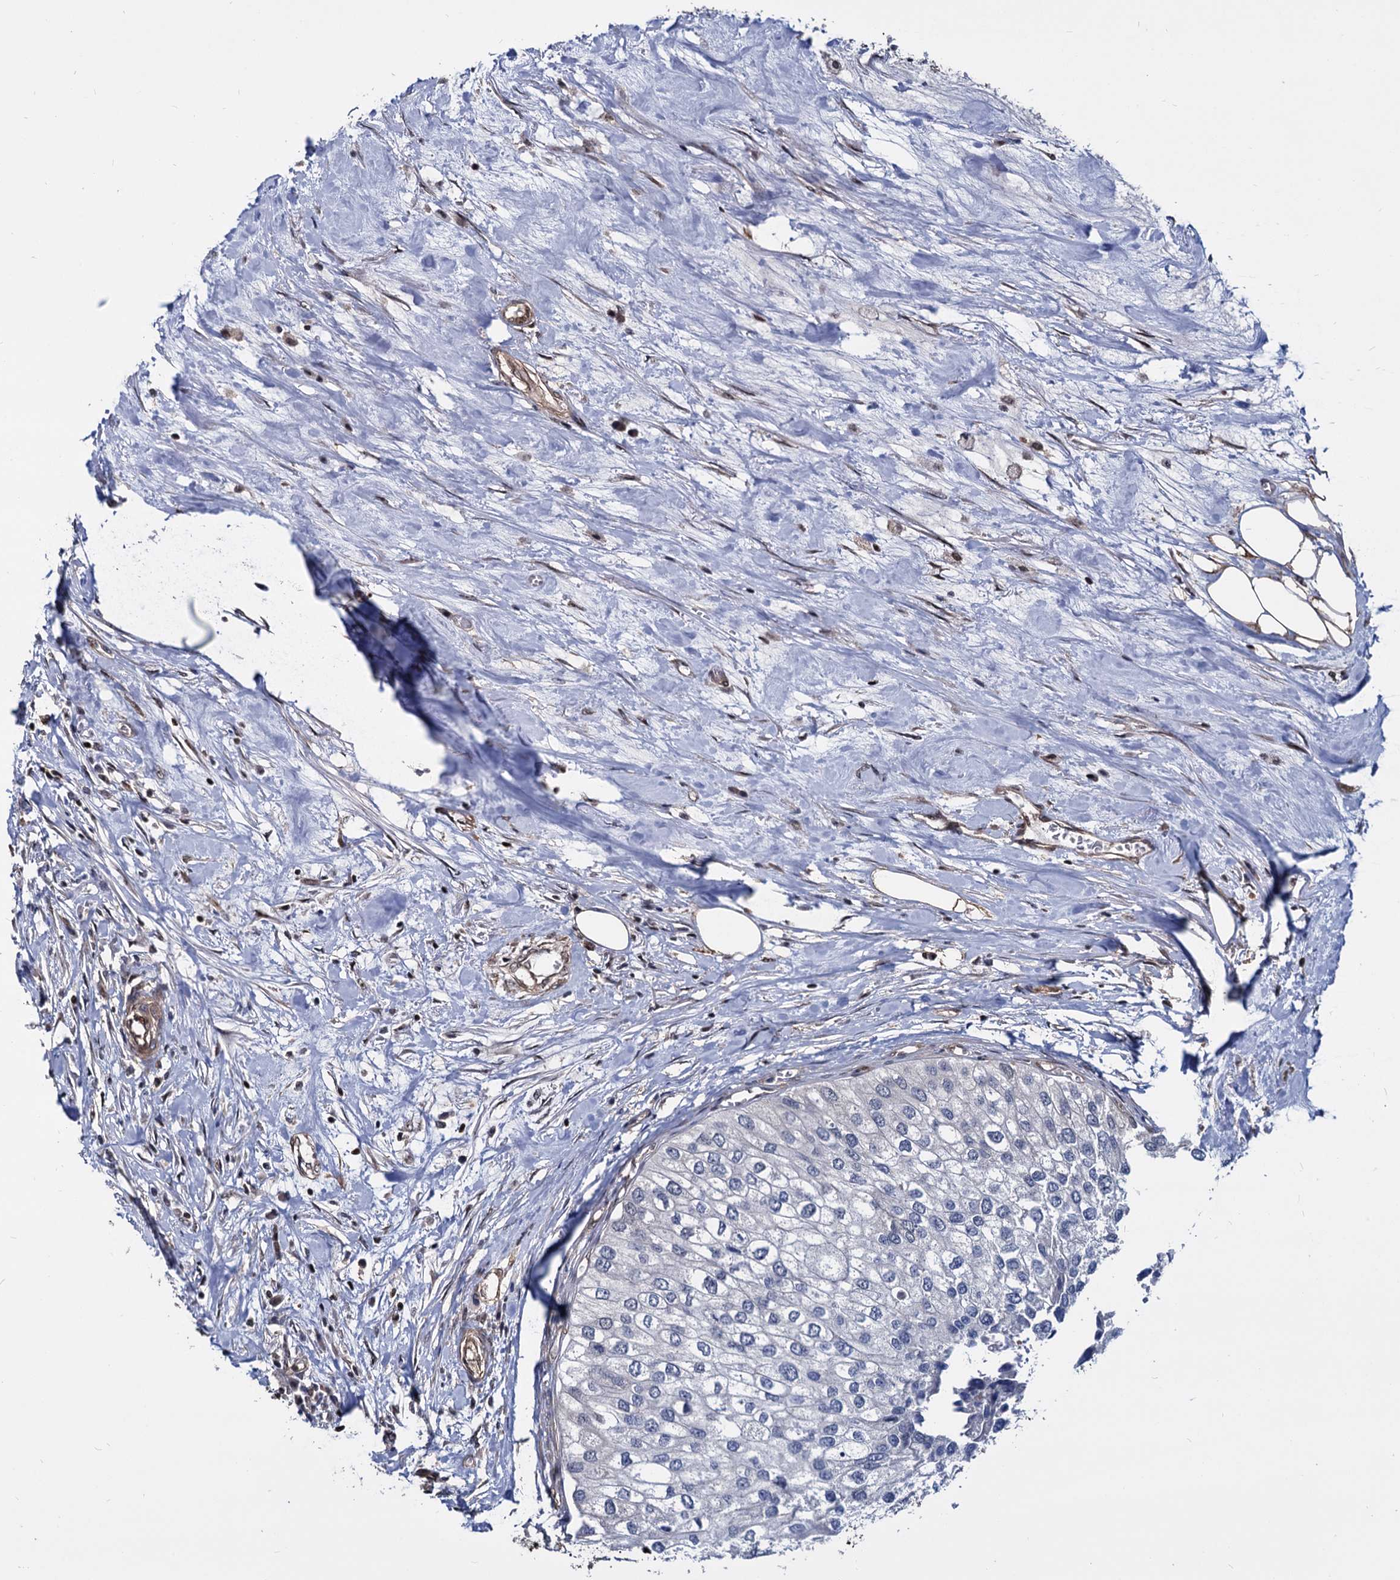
{"staining": {"intensity": "negative", "quantity": "none", "location": "none"}, "tissue": "urothelial cancer", "cell_type": "Tumor cells", "image_type": "cancer", "snomed": [{"axis": "morphology", "description": "Urothelial carcinoma, High grade"}, {"axis": "topography", "description": "Urinary bladder"}], "caption": "High power microscopy photomicrograph of an IHC micrograph of urothelial cancer, revealing no significant staining in tumor cells.", "gene": "UBLCP1", "patient": {"sex": "male", "age": 64}}